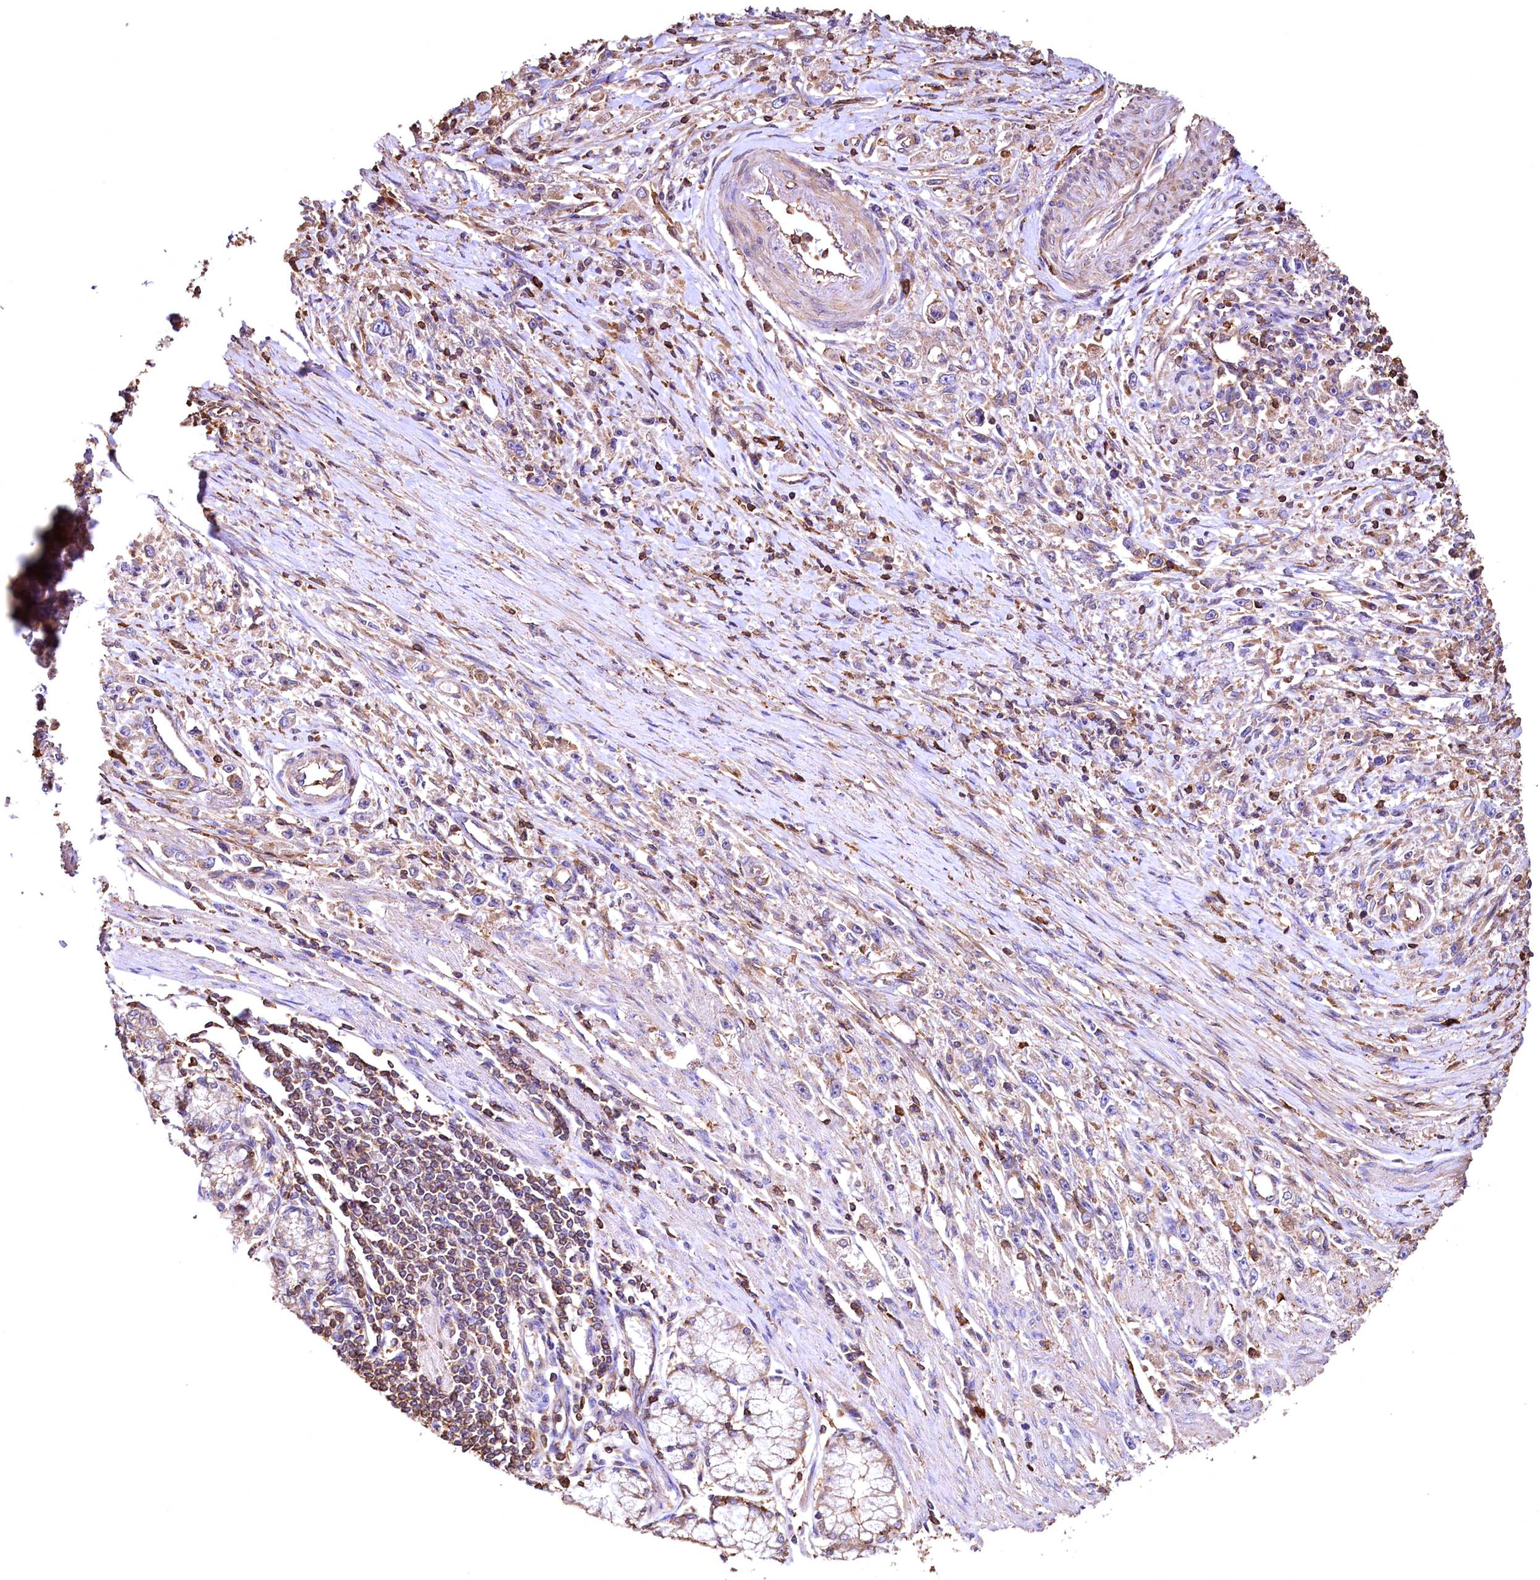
{"staining": {"intensity": "negative", "quantity": "none", "location": "none"}, "tissue": "stomach cancer", "cell_type": "Tumor cells", "image_type": "cancer", "snomed": [{"axis": "morphology", "description": "Adenocarcinoma, NOS"}, {"axis": "topography", "description": "Stomach"}], "caption": "Protein analysis of adenocarcinoma (stomach) exhibits no significant staining in tumor cells. The staining was performed using DAB (3,3'-diaminobenzidine) to visualize the protein expression in brown, while the nuclei were stained in blue with hematoxylin (Magnification: 20x).", "gene": "RARS2", "patient": {"sex": "female", "age": 59}}